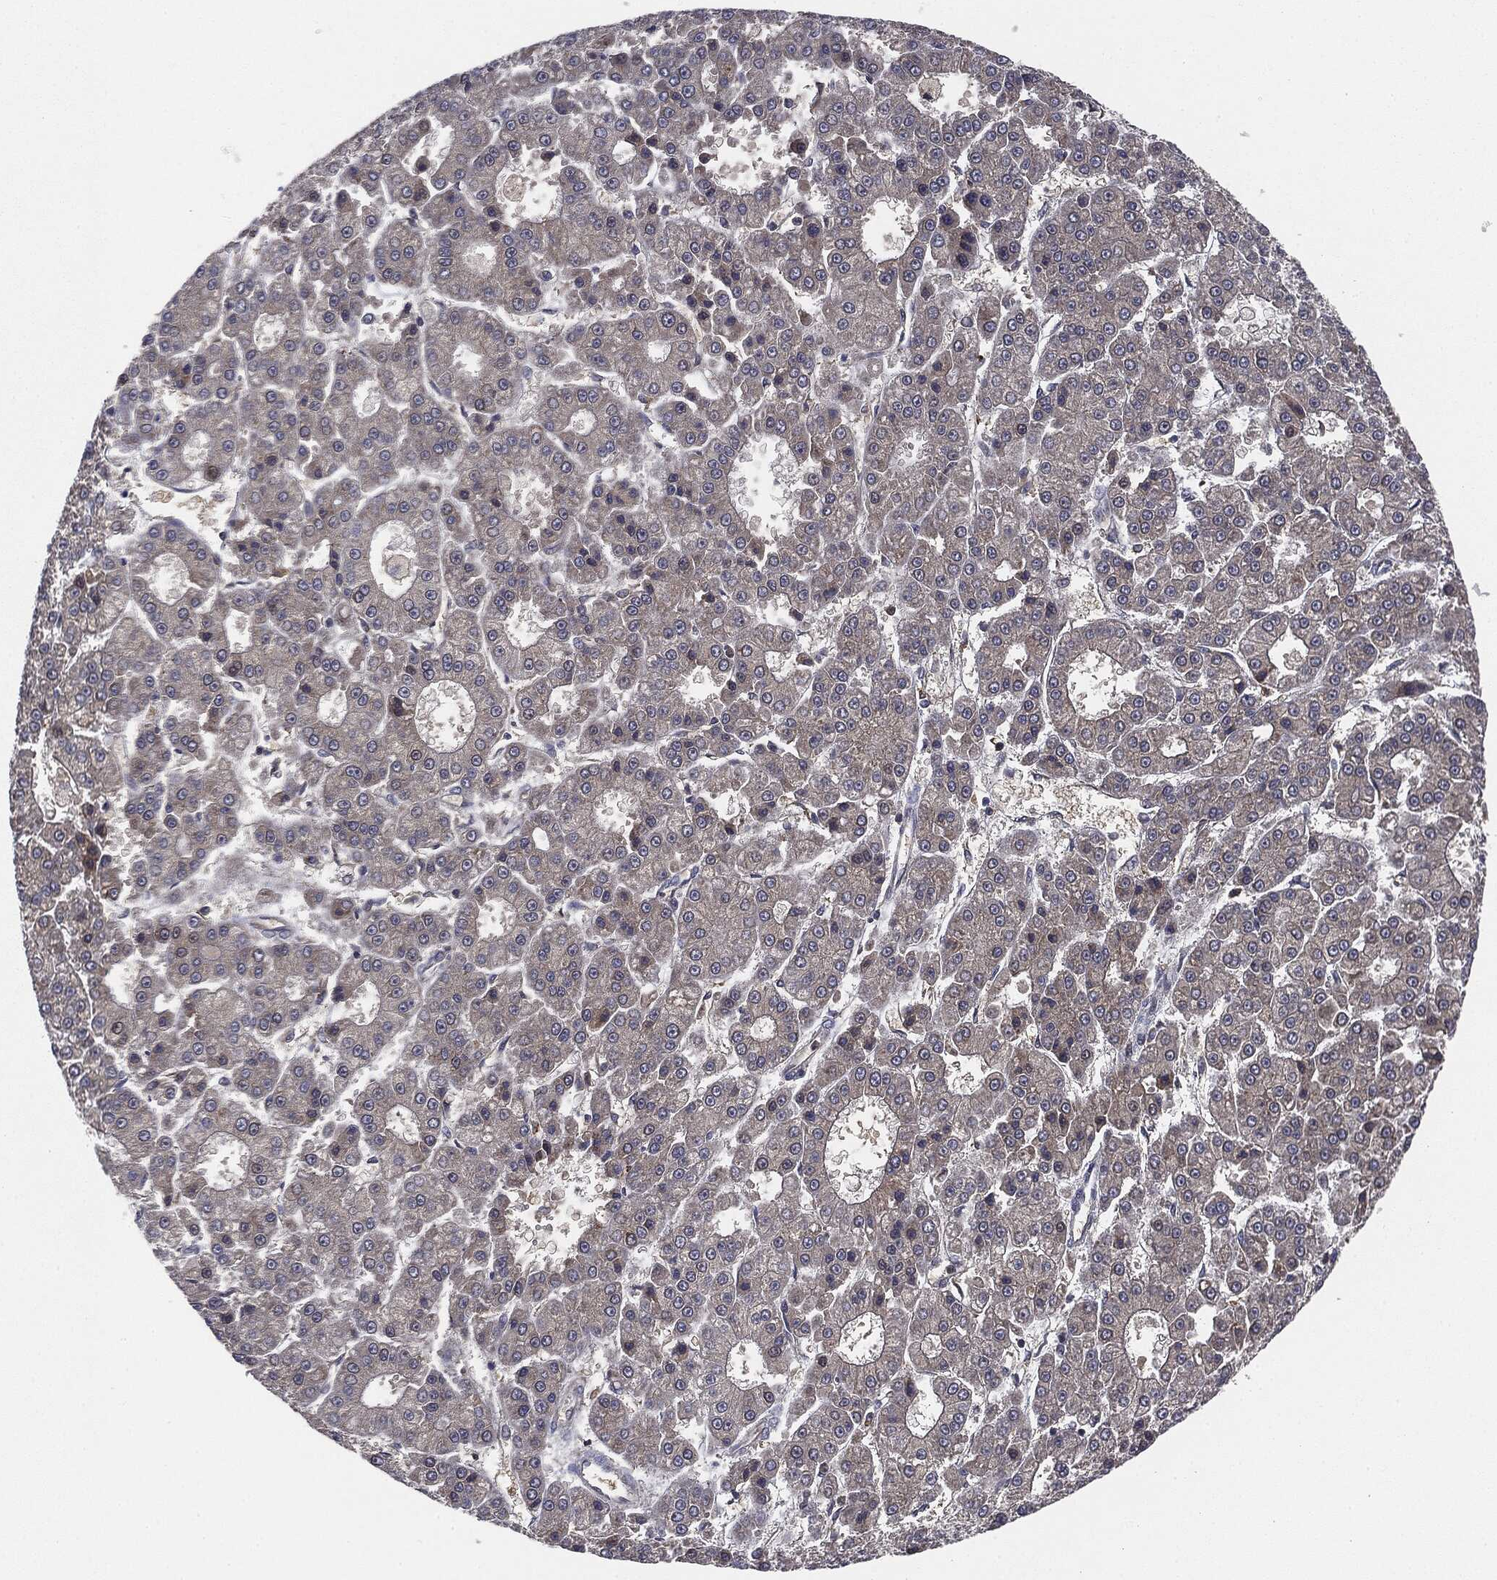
{"staining": {"intensity": "weak", "quantity": "<25%", "location": "cytoplasmic/membranous"}, "tissue": "liver cancer", "cell_type": "Tumor cells", "image_type": "cancer", "snomed": [{"axis": "morphology", "description": "Carcinoma, Hepatocellular, NOS"}, {"axis": "topography", "description": "Liver"}], "caption": "The photomicrograph shows no significant staining in tumor cells of liver hepatocellular carcinoma. (DAB (3,3'-diaminobenzidine) immunohistochemistry (IHC) with hematoxylin counter stain).", "gene": "EIF2AK2", "patient": {"sex": "male", "age": 70}}